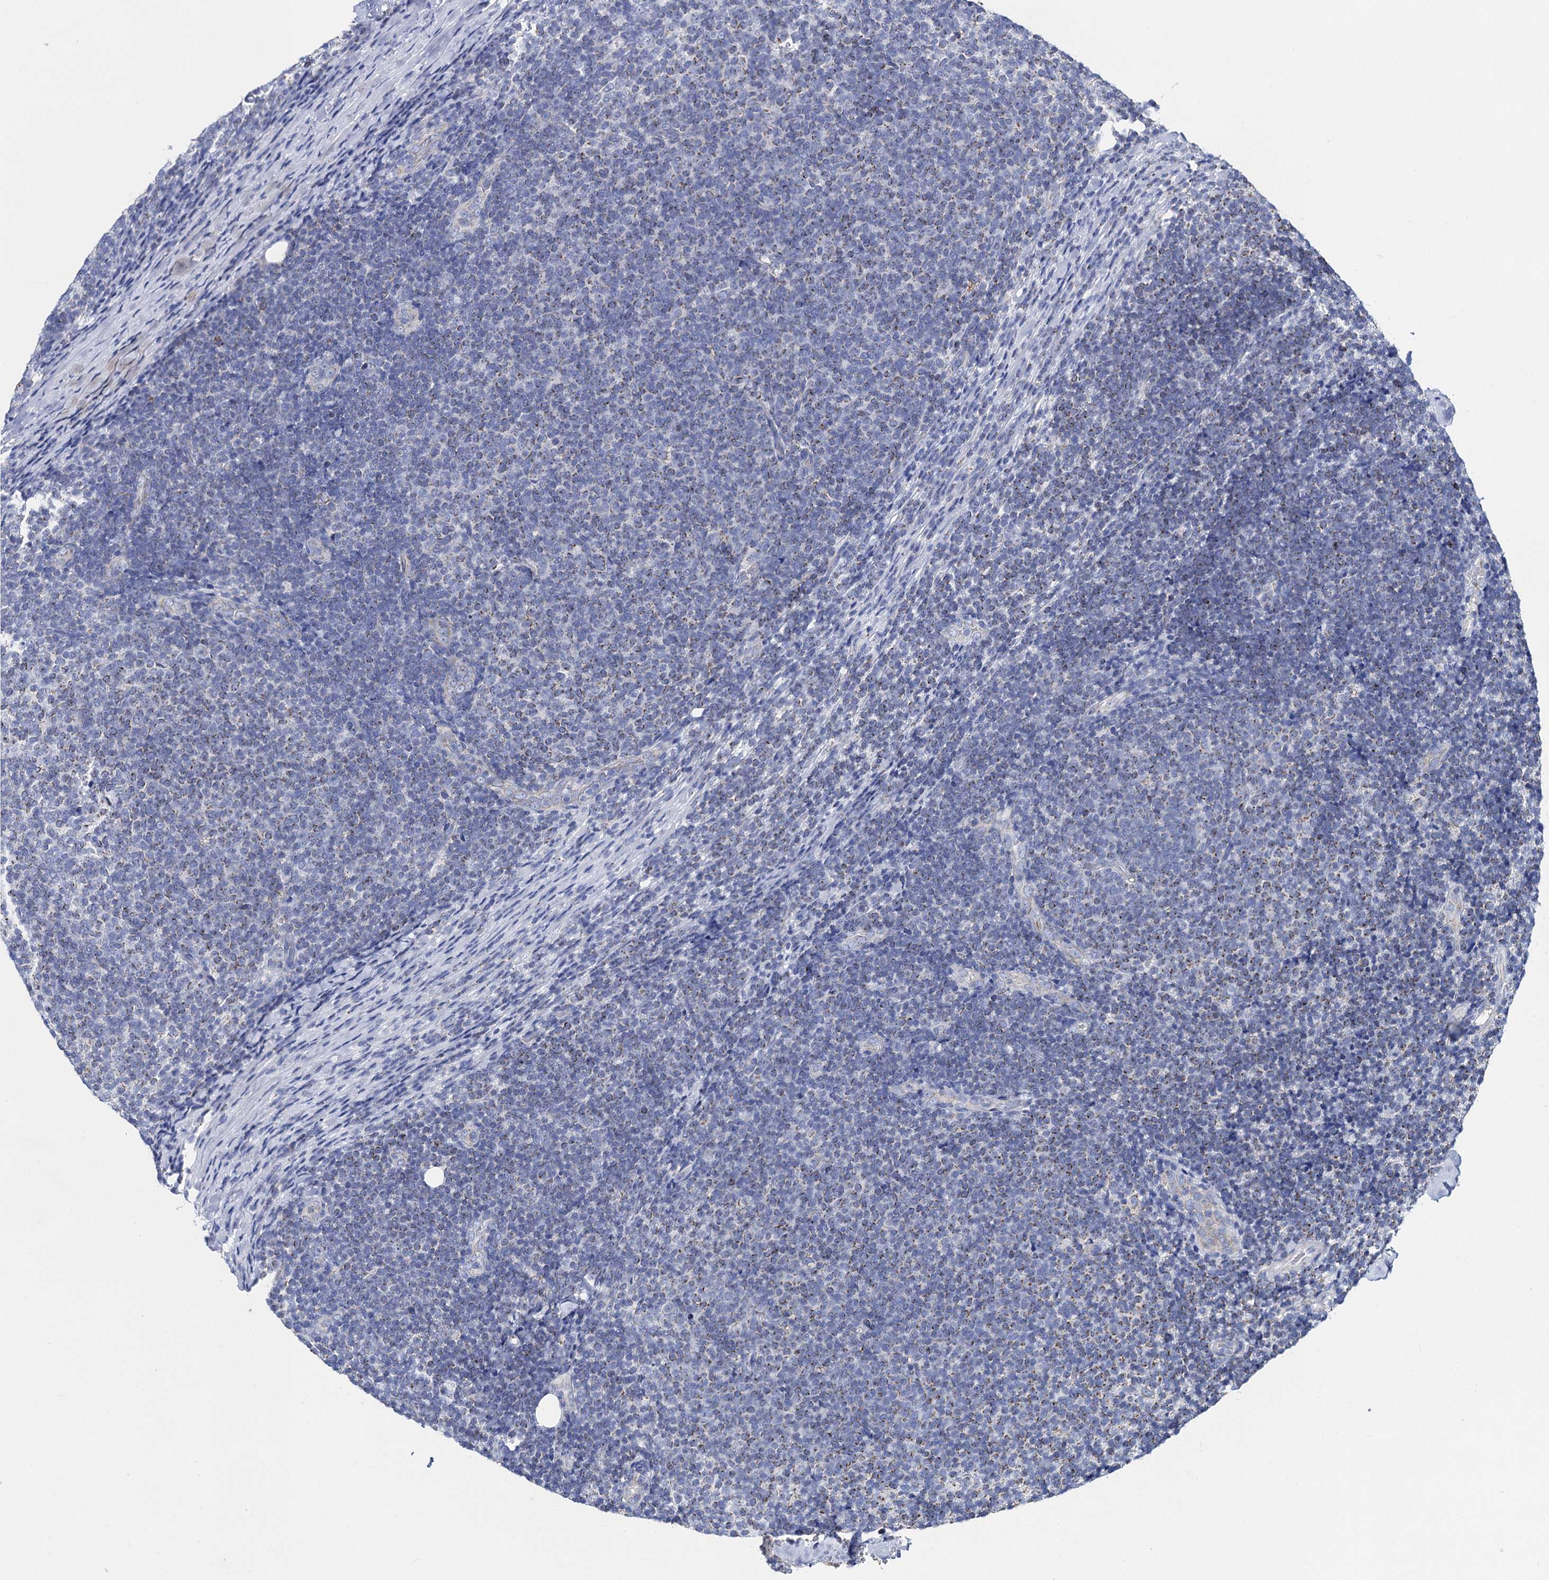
{"staining": {"intensity": "negative", "quantity": "none", "location": "none"}, "tissue": "lymphoma", "cell_type": "Tumor cells", "image_type": "cancer", "snomed": [{"axis": "morphology", "description": "Malignant lymphoma, non-Hodgkin's type, Low grade"}, {"axis": "topography", "description": "Lymph node"}], "caption": "The immunohistochemistry image has no significant positivity in tumor cells of lymphoma tissue.", "gene": "ACADSB", "patient": {"sex": "male", "age": 66}}